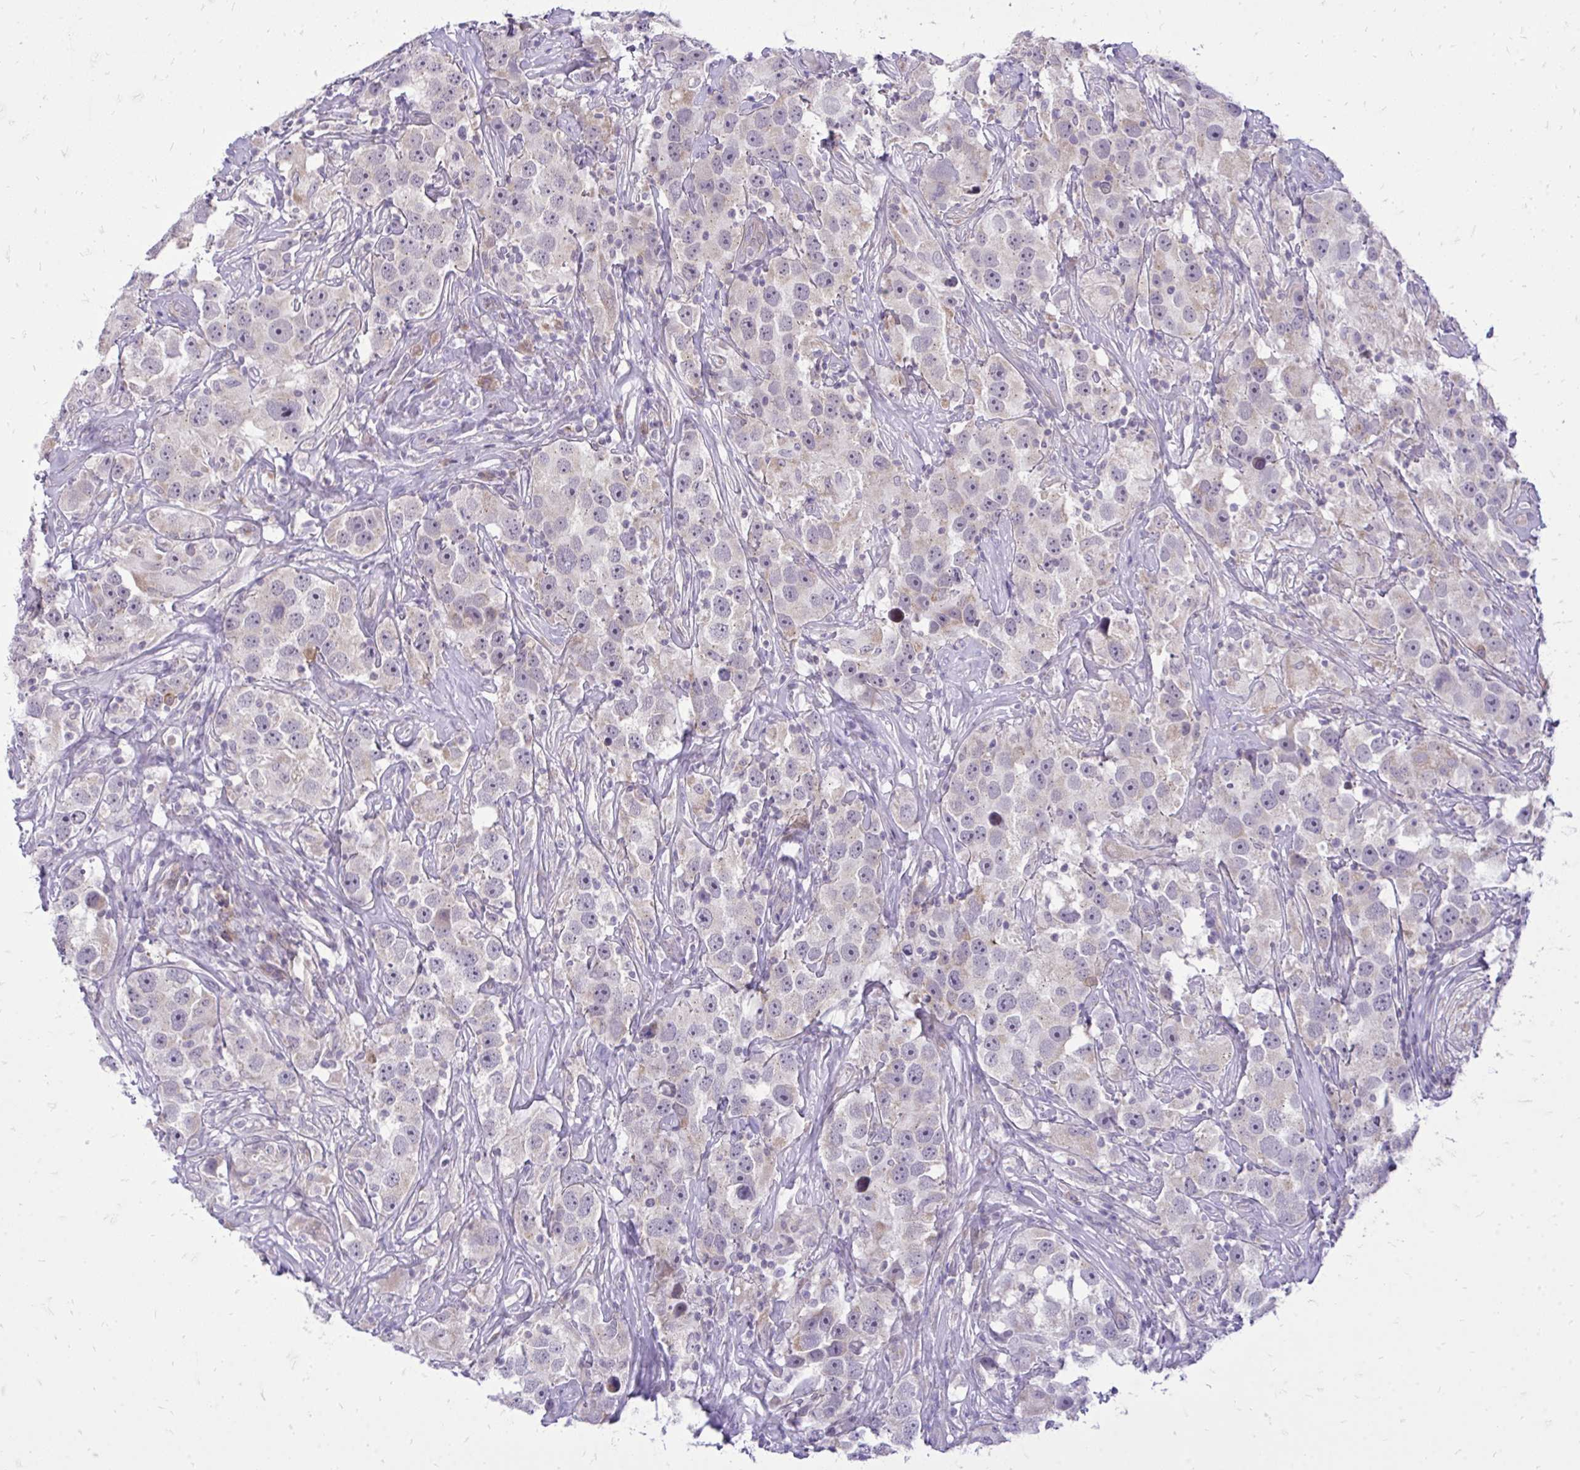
{"staining": {"intensity": "negative", "quantity": "none", "location": "none"}, "tissue": "testis cancer", "cell_type": "Tumor cells", "image_type": "cancer", "snomed": [{"axis": "morphology", "description": "Seminoma, NOS"}, {"axis": "topography", "description": "Testis"}], "caption": "Tumor cells are negative for protein expression in human testis seminoma.", "gene": "SPTBN2", "patient": {"sex": "male", "age": 49}}